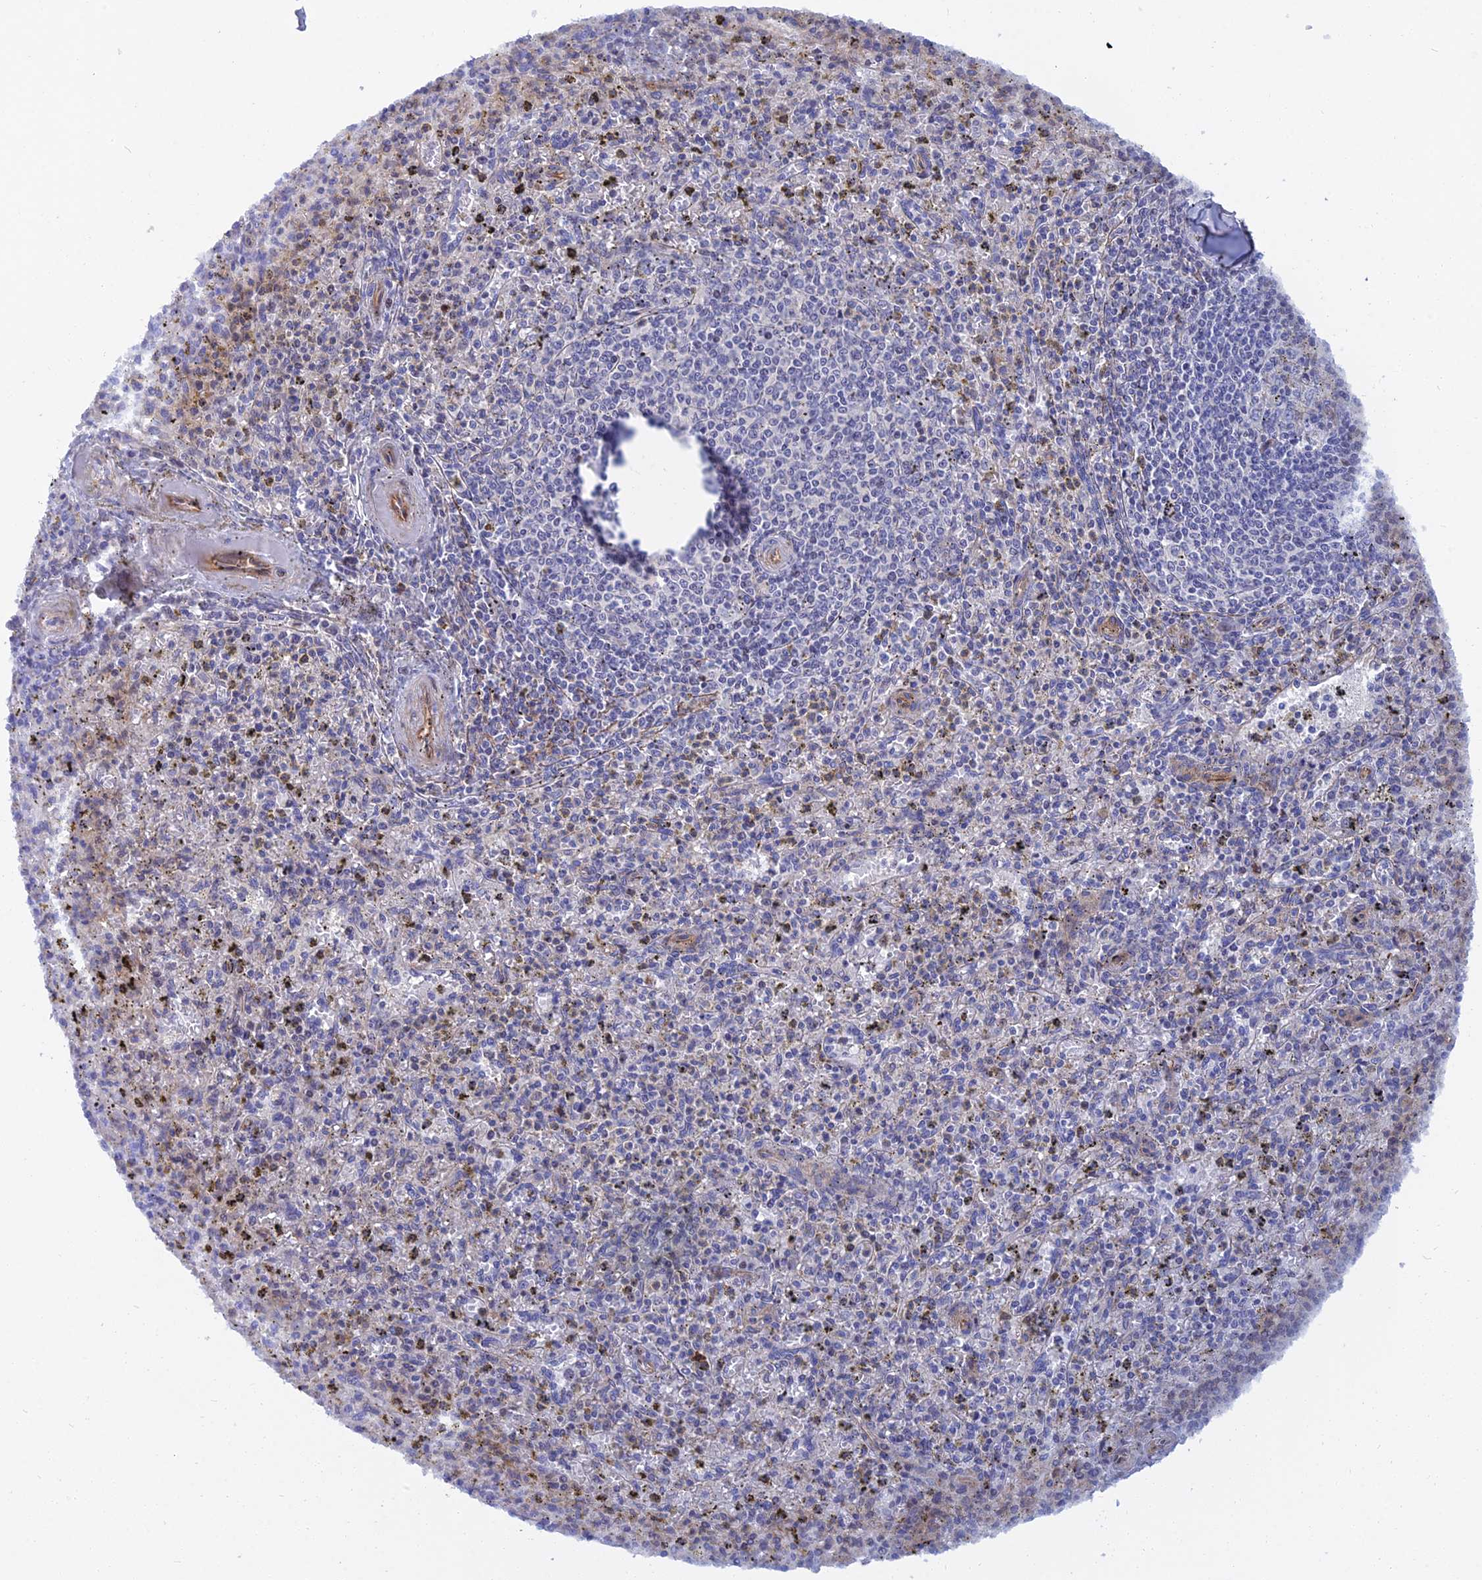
{"staining": {"intensity": "negative", "quantity": "none", "location": "none"}, "tissue": "spleen", "cell_type": "Cells in red pulp", "image_type": "normal", "snomed": [{"axis": "morphology", "description": "Normal tissue, NOS"}, {"axis": "topography", "description": "Spleen"}], "caption": "There is no significant staining in cells in red pulp of spleen. (DAB IHC with hematoxylin counter stain).", "gene": "TRIM43B", "patient": {"sex": "male", "age": 72}}